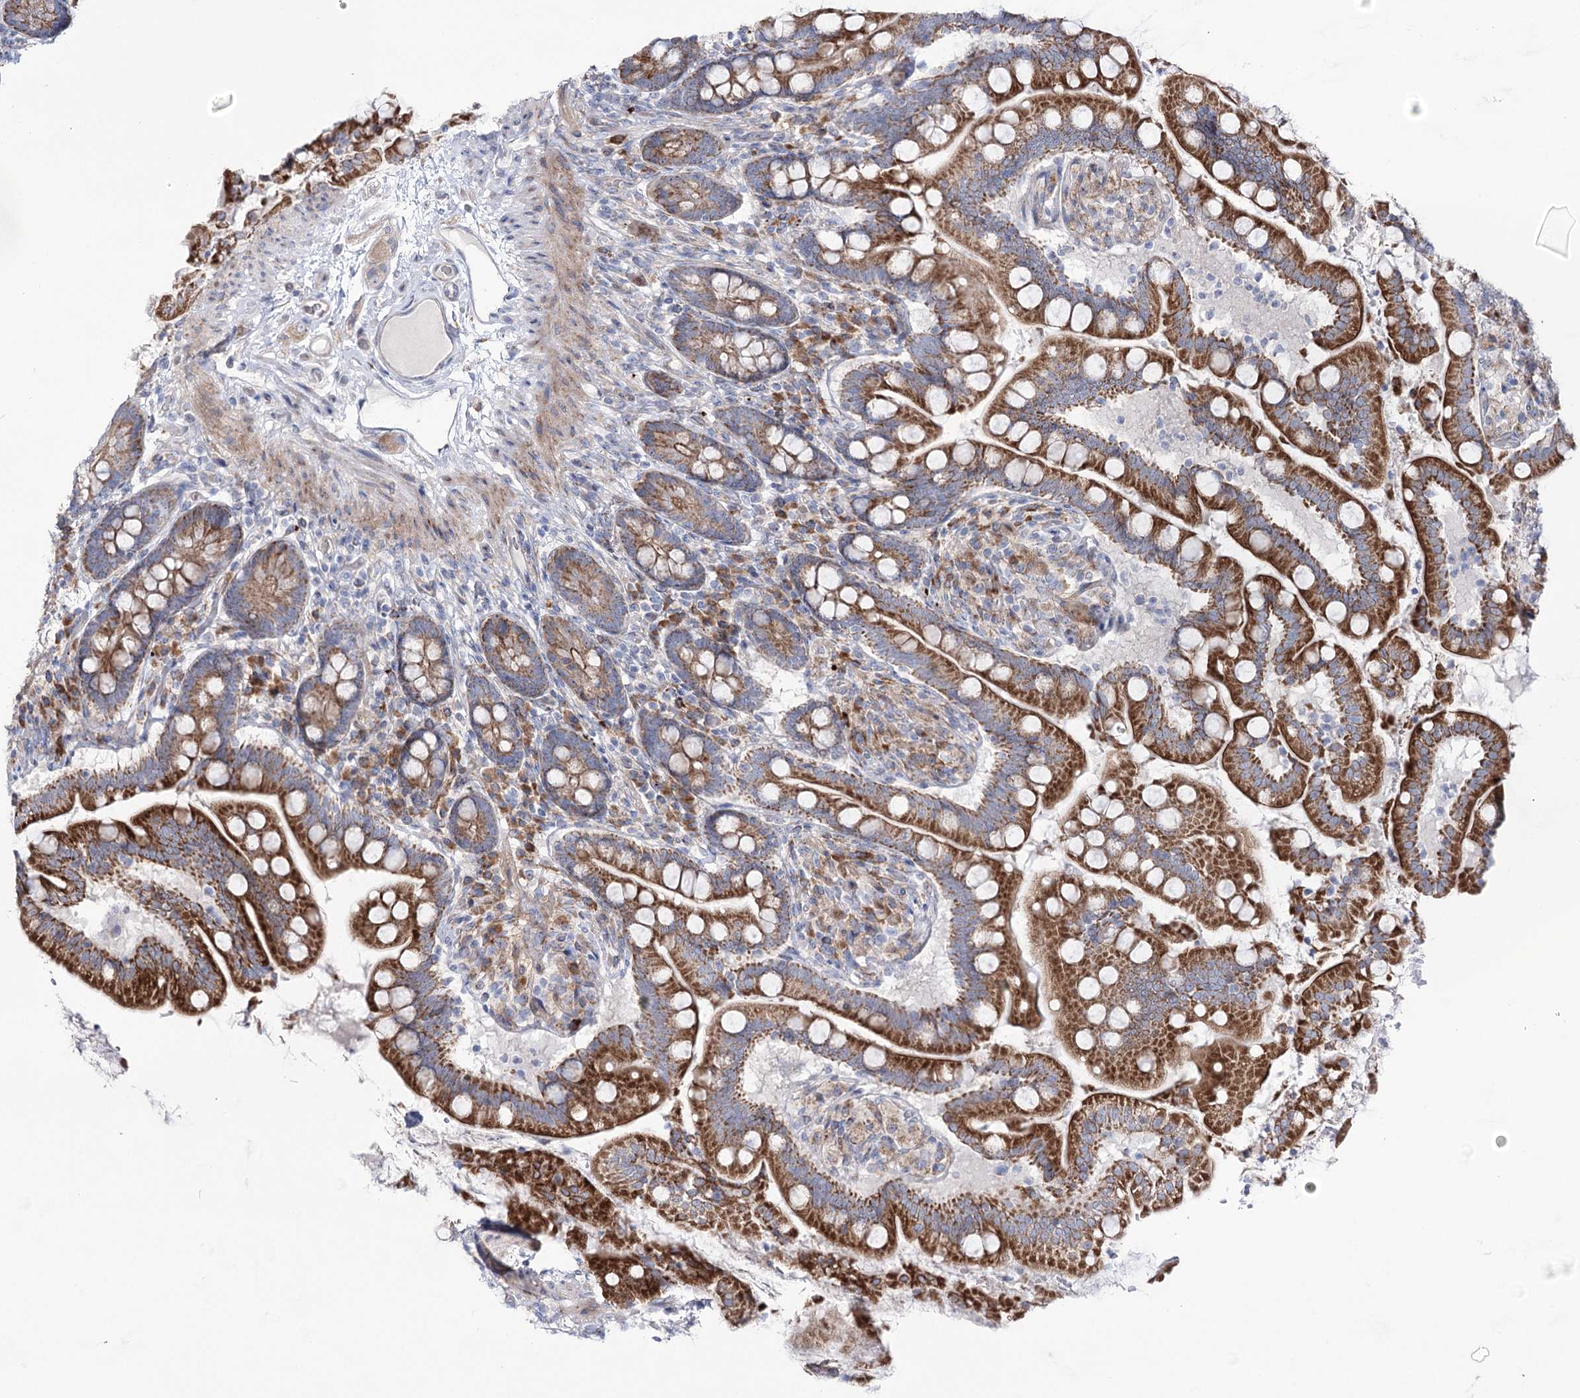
{"staining": {"intensity": "strong", "quantity": ">75%", "location": "cytoplasmic/membranous"}, "tissue": "small intestine", "cell_type": "Glandular cells", "image_type": "normal", "snomed": [{"axis": "morphology", "description": "Normal tissue, NOS"}, {"axis": "topography", "description": "Small intestine"}], "caption": "Immunohistochemical staining of unremarkable human small intestine displays strong cytoplasmic/membranous protein staining in about >75% of glandular cells.", "gene": "METTL5", "patient": {"sex": "female", "age": 64}}